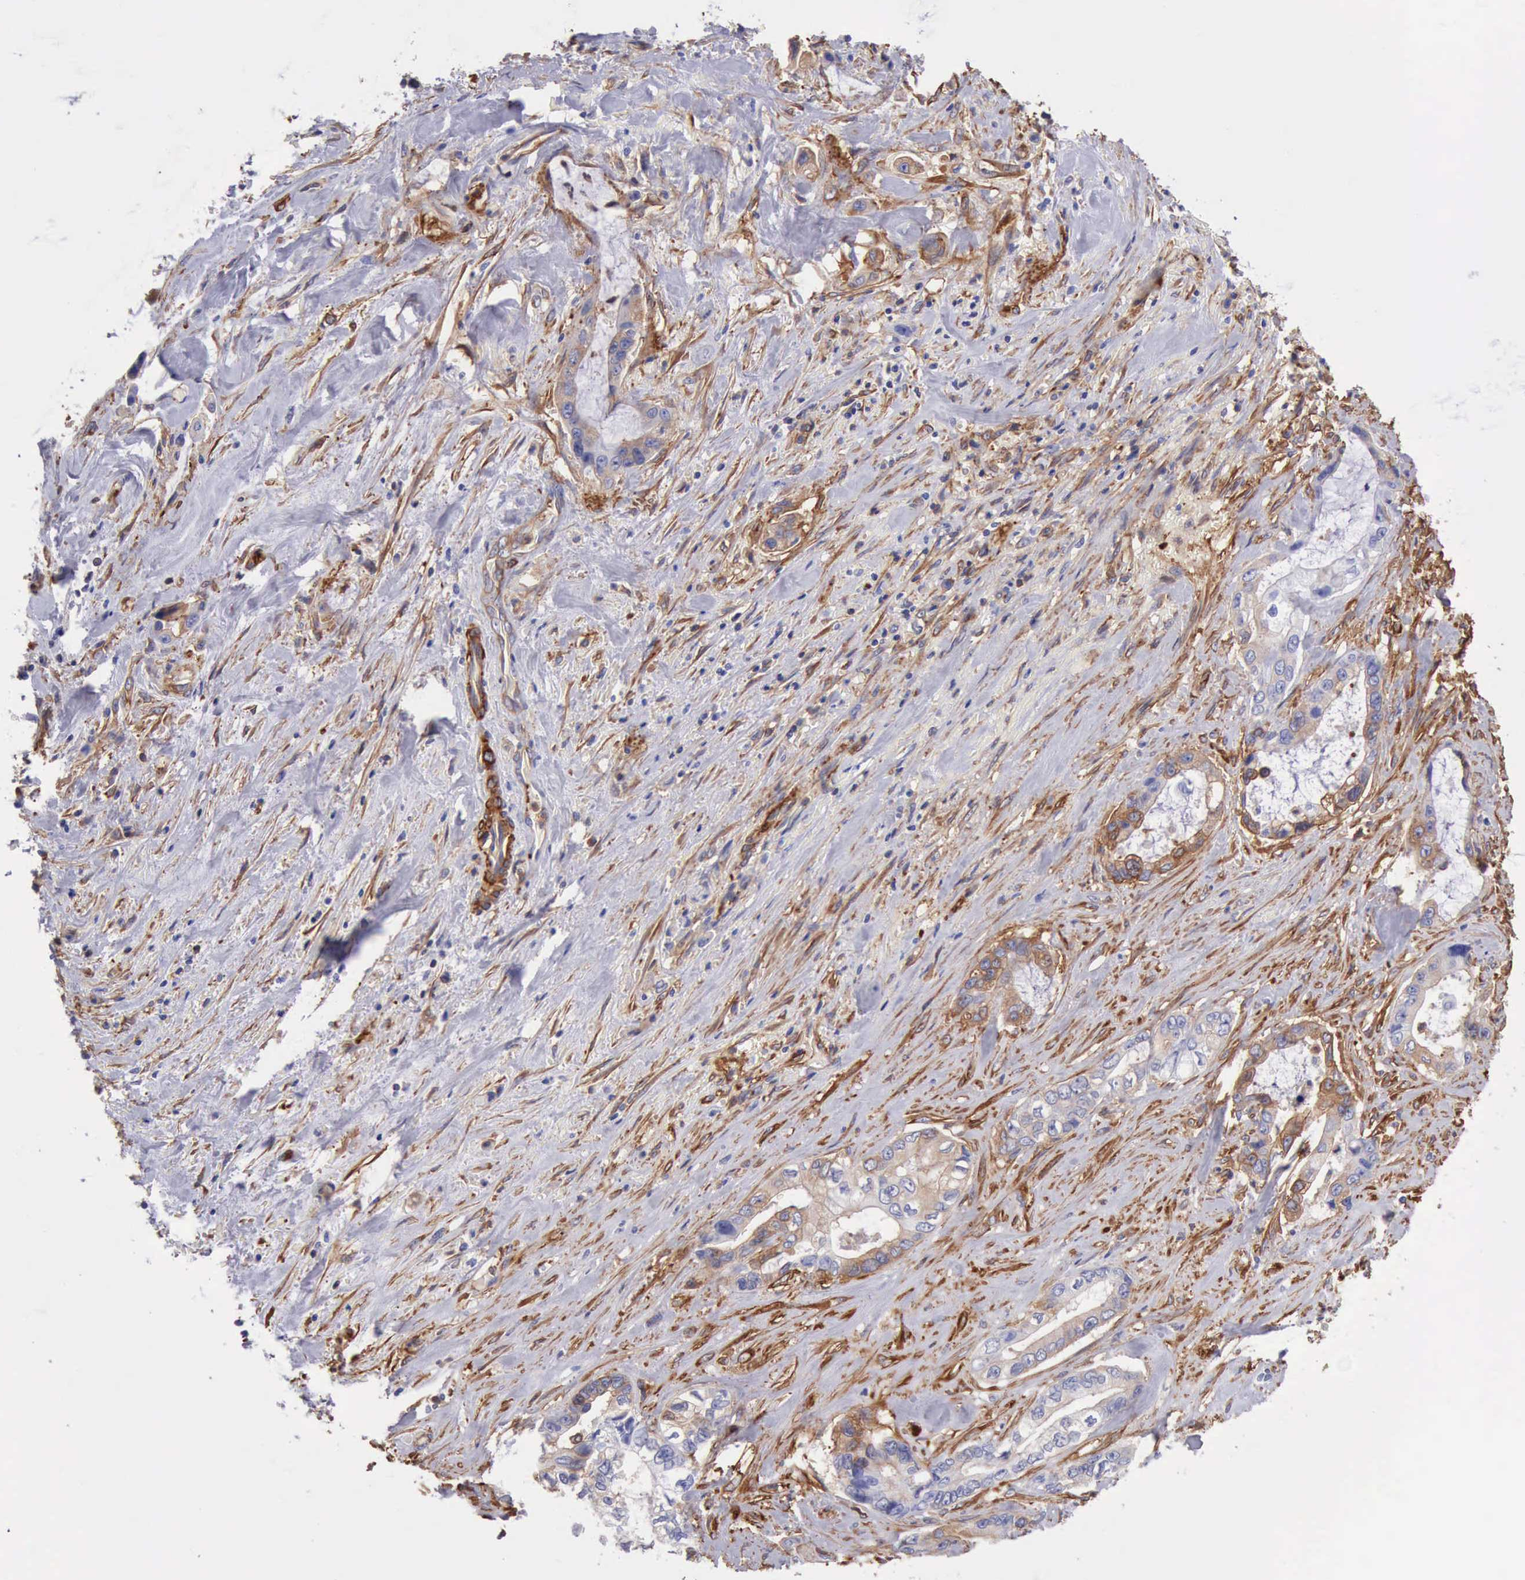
{"staining": {"intensity": "weak", "quantity": "<25%", "location": "cytoplasmic/membranous"}, "tissue": "pancreatic cancer", "cell_type": "Tumor cells", "image_type": "cancer", "snomed": [{"axis": "morphology", "description": "Adenocarcinoma, NOS"}, {"axis": "topography", "description": "Pancreas"}, {"axis": "topography", "description": "Stomach, upper"}], "caption": "High magnification brightfield microscopy of pancreatic cancer stained with DAB (3,3'-diaminobenzidine) (brown) and counterstained with hematoxylin (blue): tumor cells show no significant expression. (Immunohistochemistry (ihc), brightfield microscopy, high magnification).", "gene": "FLNA", "patient": {"sex": "male", "age": 77}}